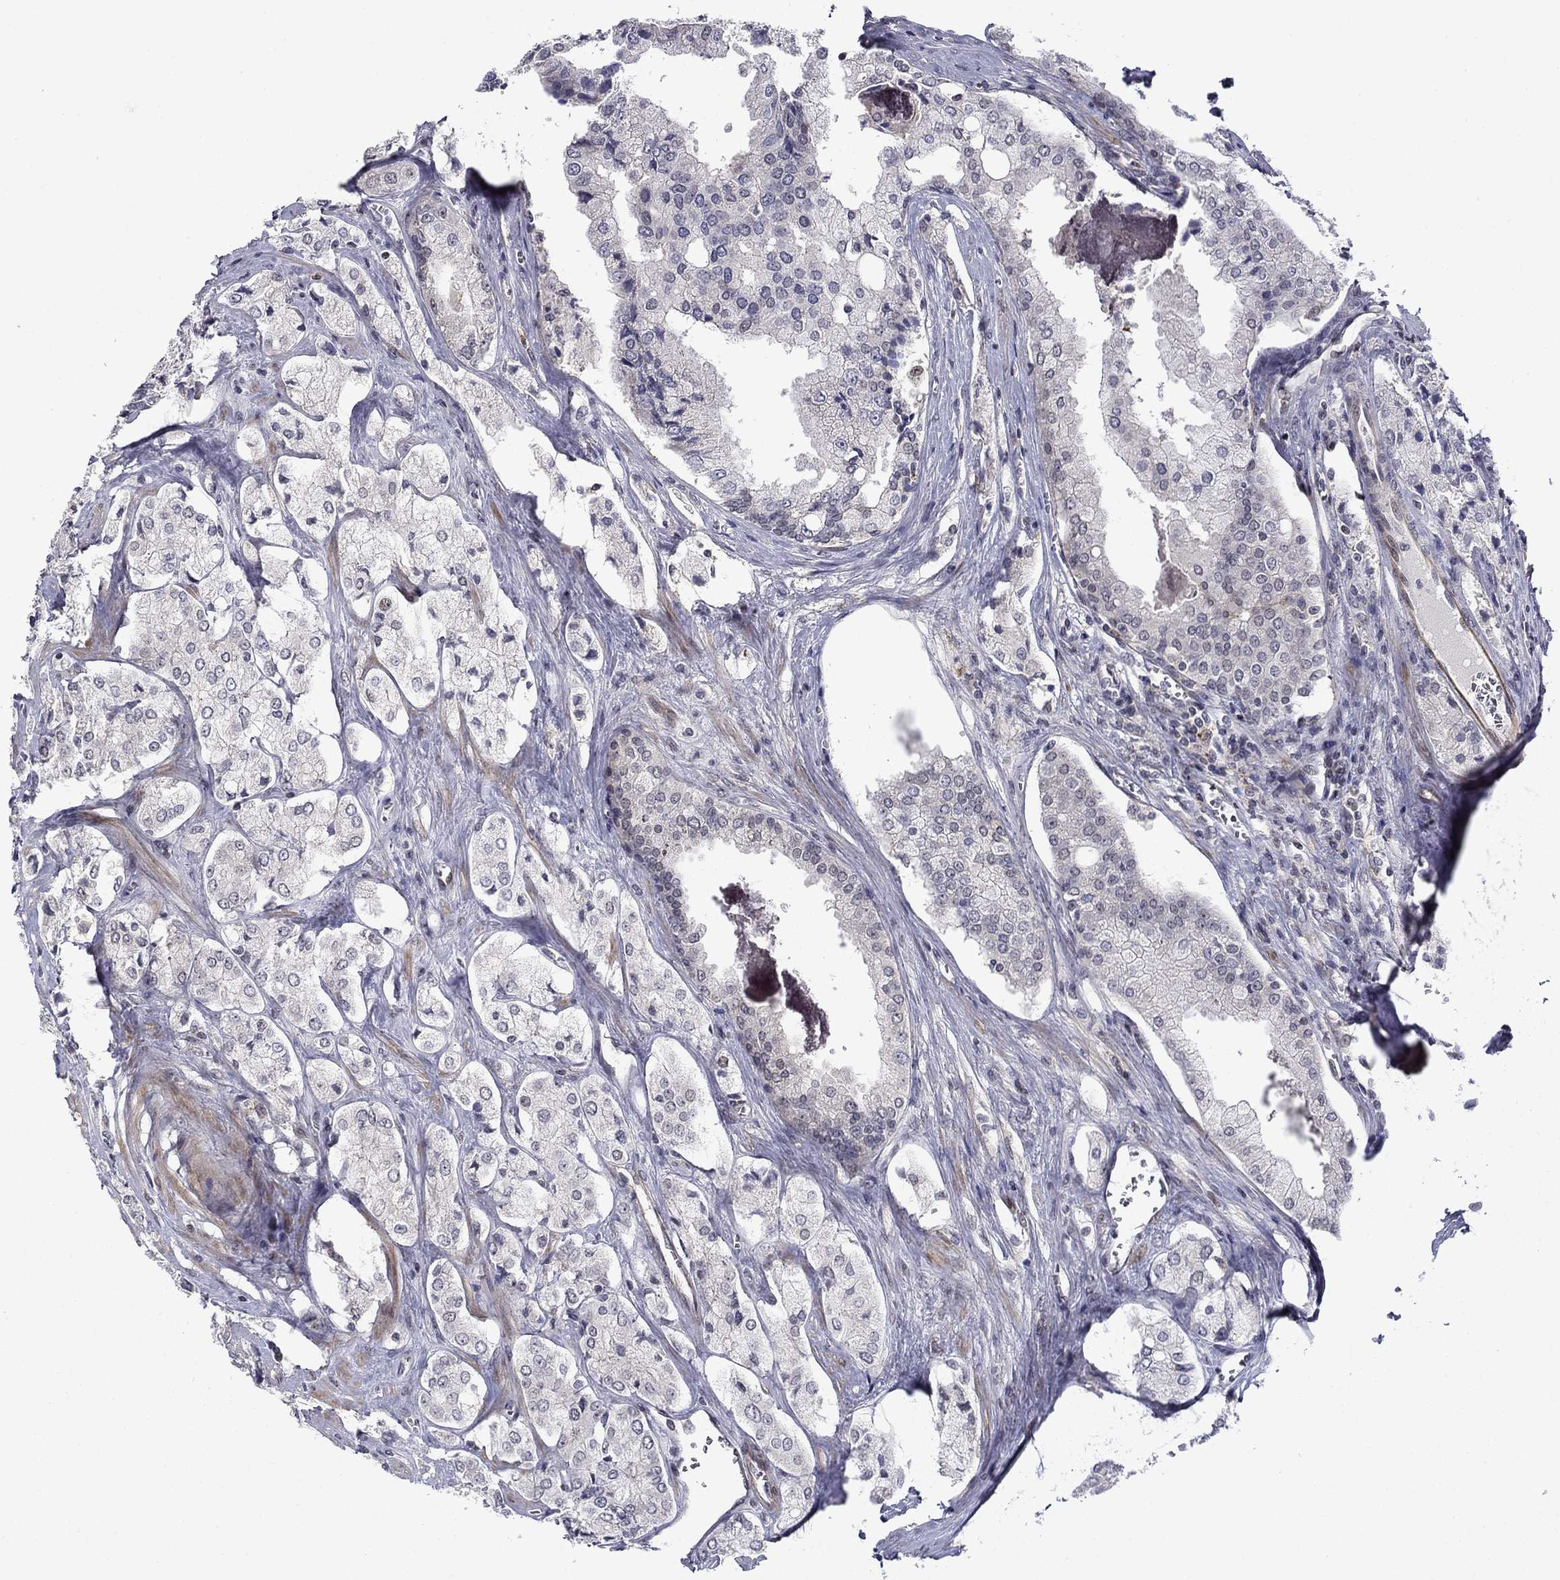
{"staining": {"intensity": "negative", "quantity": "none", "location": "none"}, "tissue": "prostate cancer", "cell_type": "Tumor cells", "image_type": "cancer", "snomed": [{"axis": "morphology", "description": "Adenocarcinoma, NOS"}, {"axis": "topography", "description": "Prostate and seminal vesicle, NOS"}, {"axis": "topography", "description": "Prostate"}], "caption": "Immunohistochemistry of prostate cancer reveals no positivity in tumor cells.", "gene": "B3GAT1", "patient": {"sex": "male", "age": 67}}